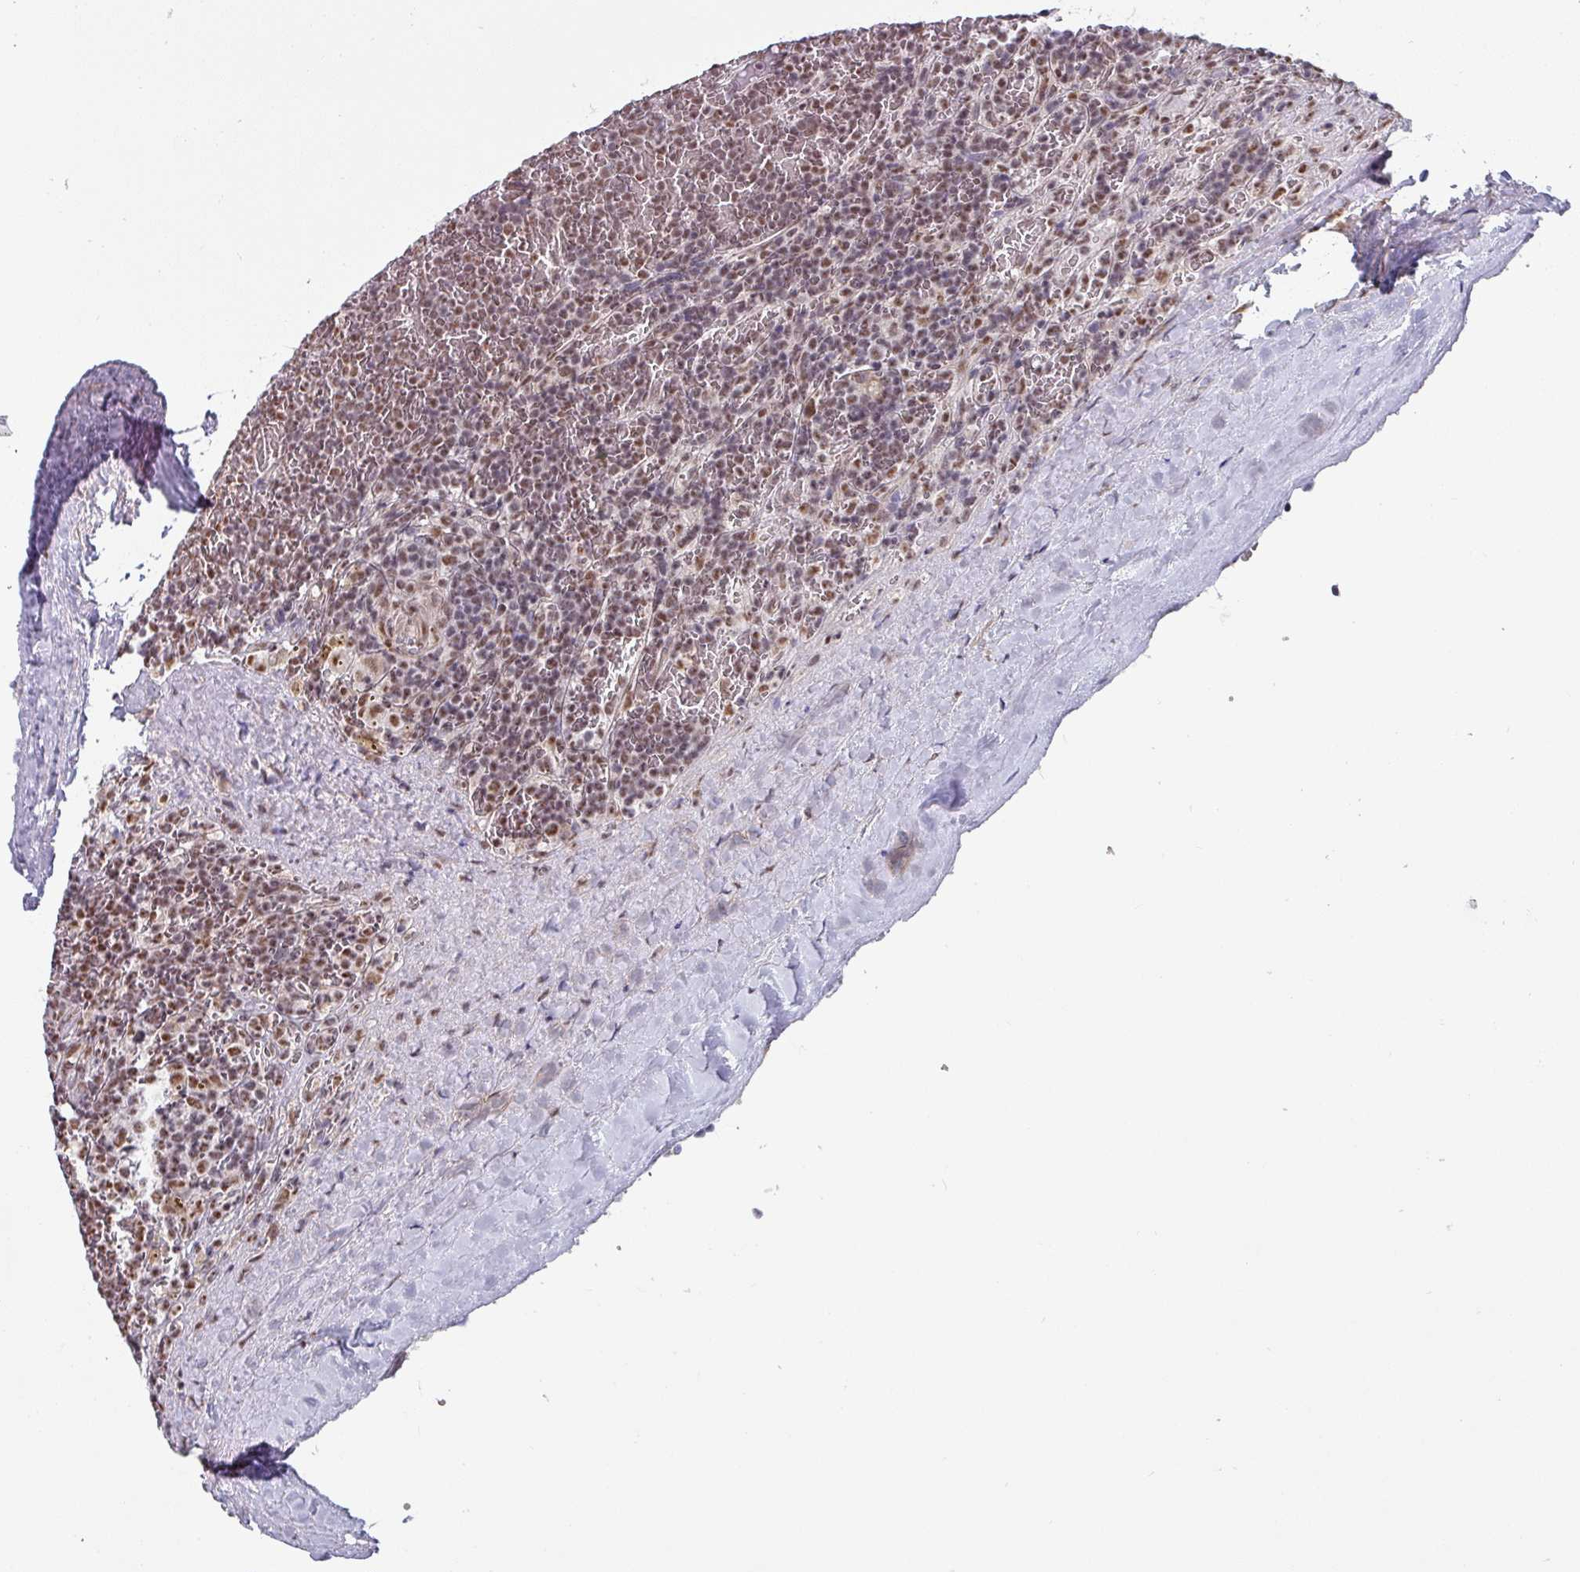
{"staining": {"intensity": "moderate", "quantity": "<25%", "location": "nuclear"}, "tissue": "lymphoma", "cell_type": "Tumor cells", "image_type": "cancer", "snomed": [{"axis": "morphology", "description": "Malignant lymphoma, non-Hodgkin's type, Low grade"}, {"axis": "topography", "description": "Spleen"}], "caption": "Immunohistochemistry (IHC) histopathology image of neoplastic tissue: lymphoma stained using immunohistochemistry (IHC) demonstrates low levels of moderate protein expression localized specifically in the nuclear of tumor cells, appearing as a nuclear brown color.", "gene": "TMED5", "patient": {"sex": "female", "age": 19}}